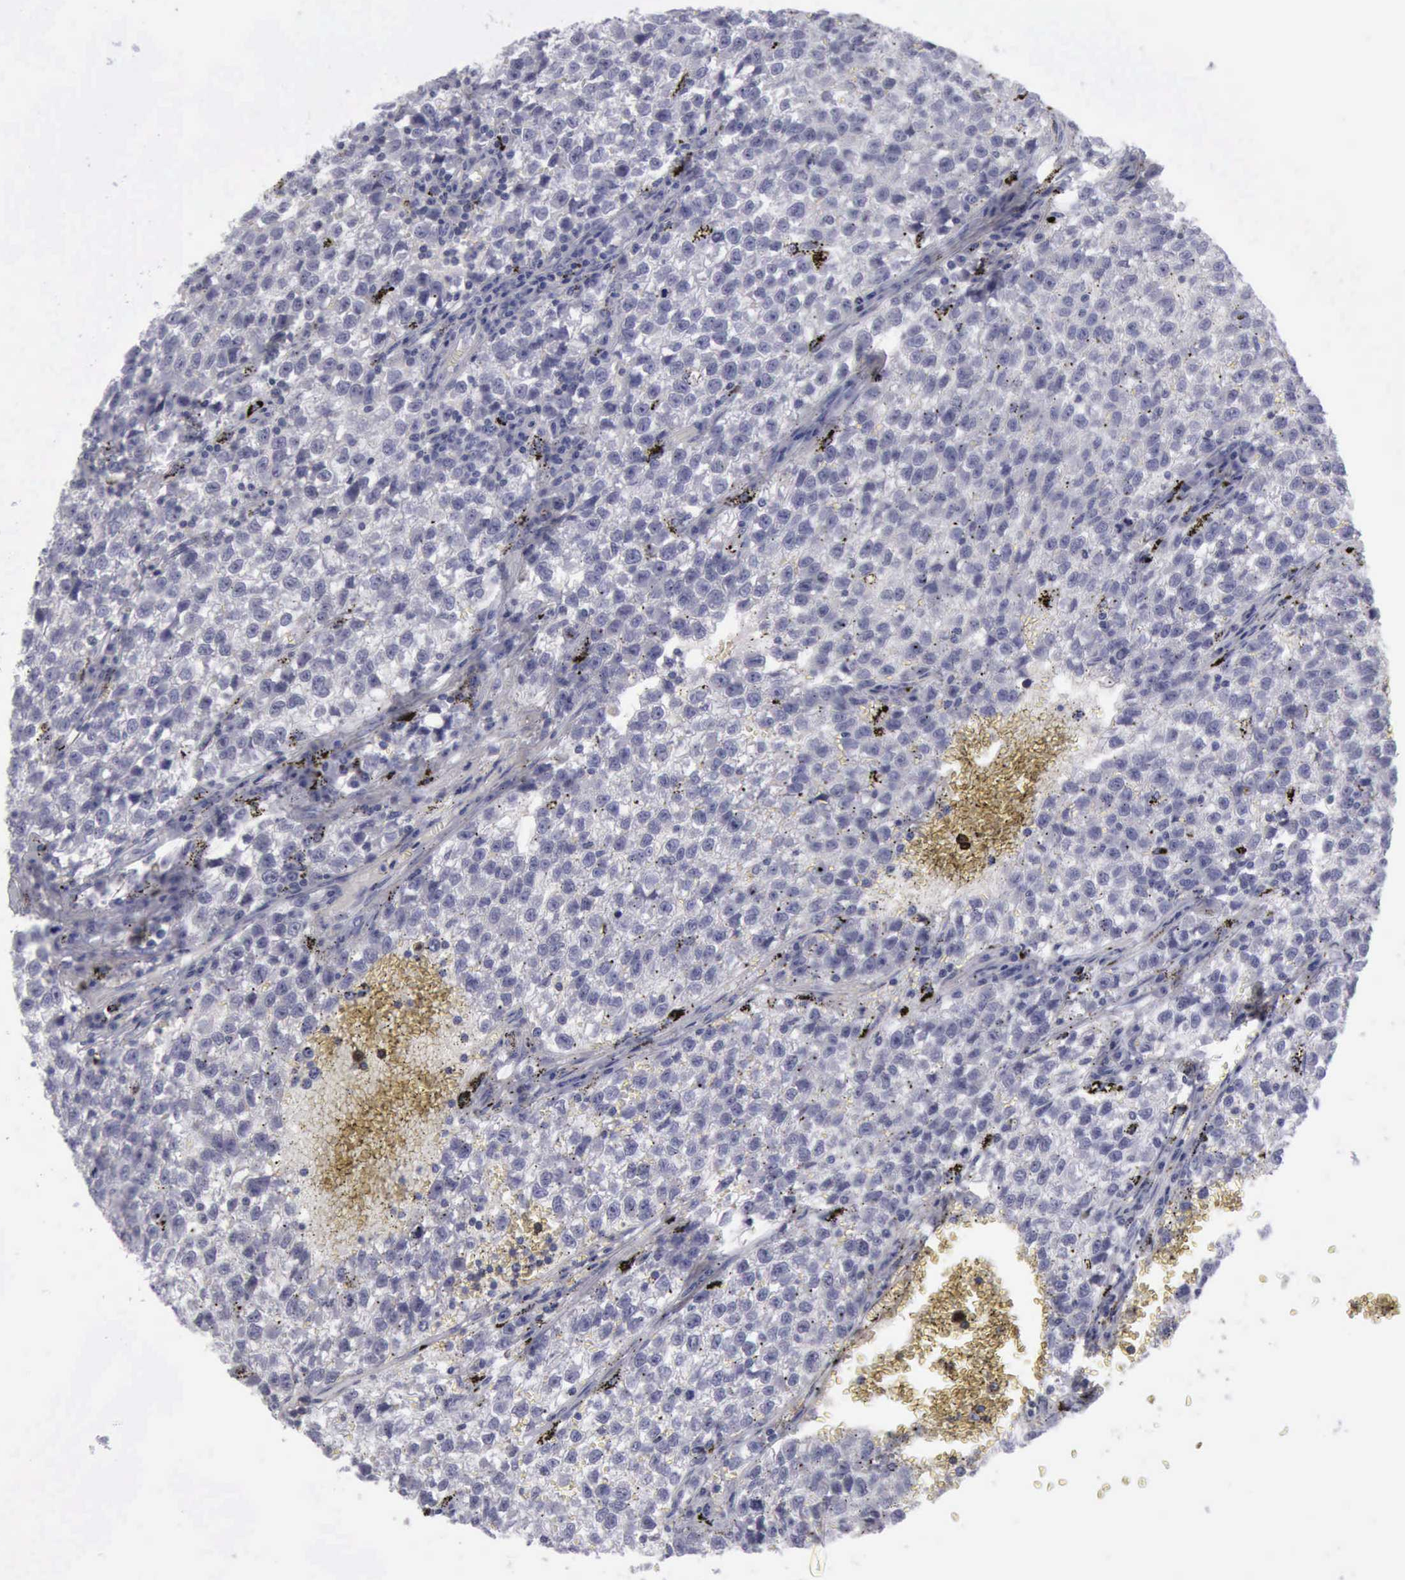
{"staining": {"intensity": "negative", "quantity": "none", "location": "none"}, "tissue": "testis cancer", "cell_type": "Tumor cells", "image_type": "cancer", "snomed": [{"axis": "morphology", "description": "Seminoma, NOS"}, {"axis": "topography", "description": "Testis"}], "caption": "Immunohistochemistry (IHC) of human testis cancer (seminoma) reveals no positivity in tumor cells.", "gene": "KRT13", "patient": {"sex": "male", "age": 35}}